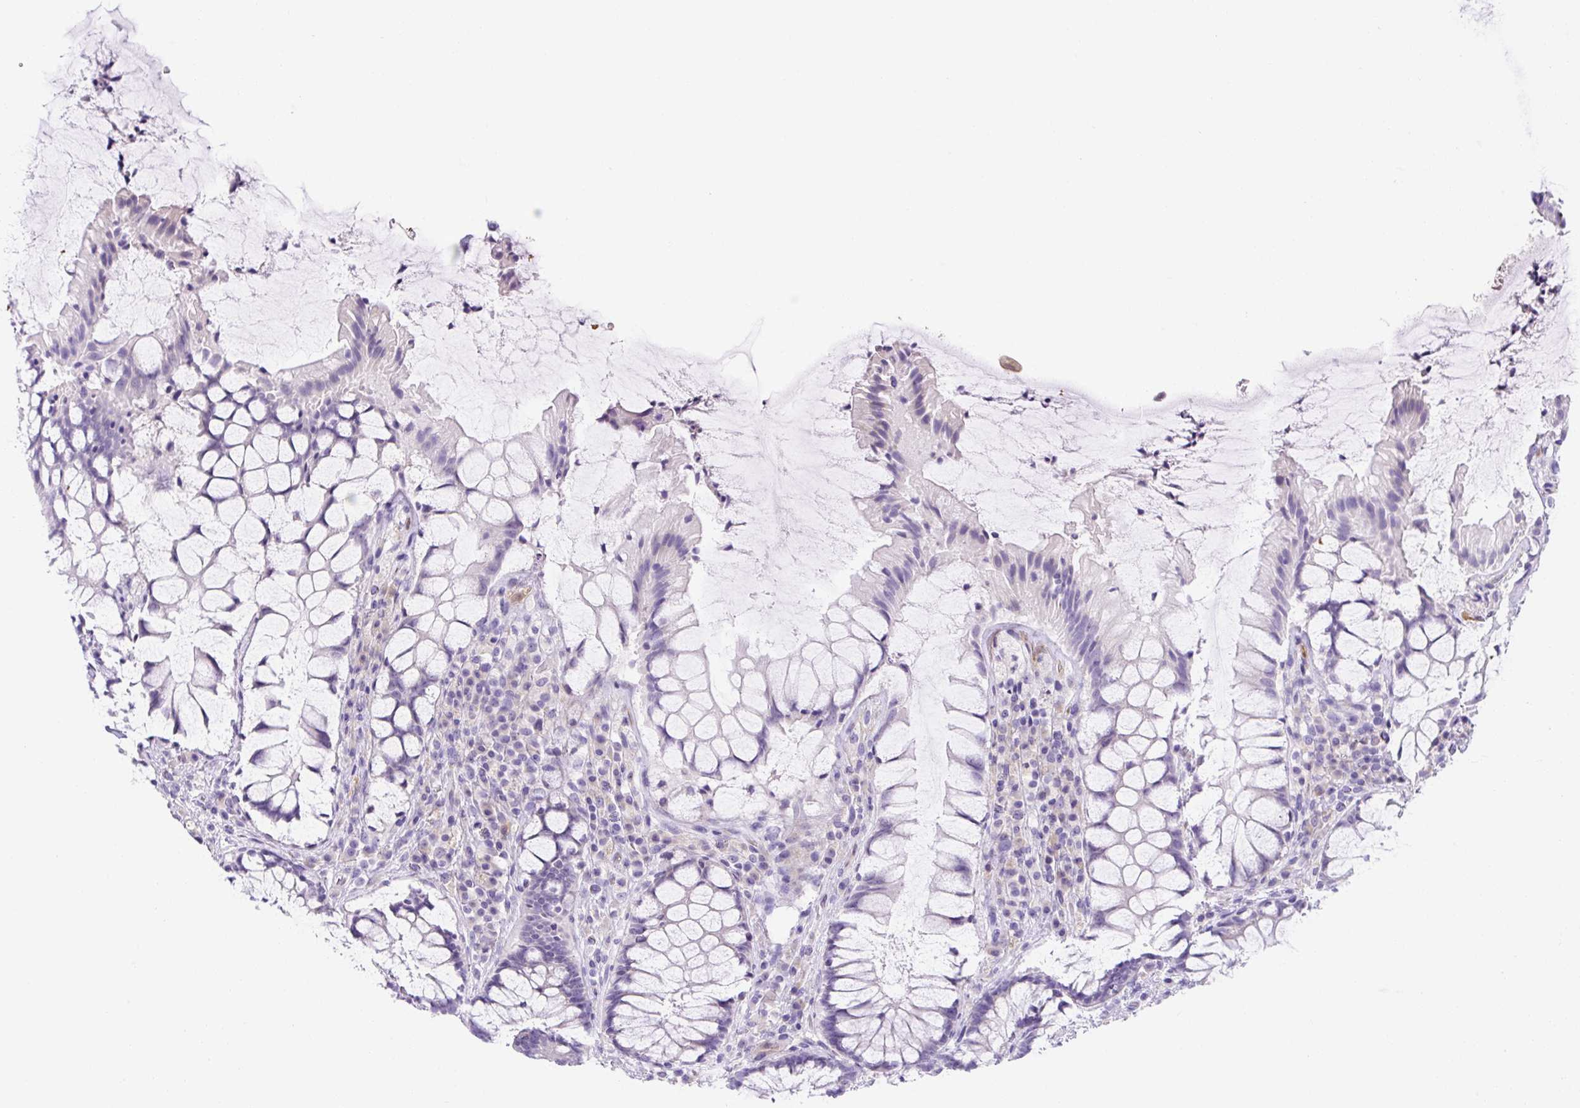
{"staining": {"intensity": "negative", "quantity": "none", "location": "none"}, "tissue": "rectum", "cell_type": "Glandular cells", "image_type": "normal", "snomed": [{"axis": "morphology", "description": "Normal tissue, NOS"}, {"axis": "topography", "description": "Rectum"}], "caption": "DAB (3,3'-diaminobenzidine) immunohistochemical staining of unremarkable rectum exhibits no significant positivity in glandular cells. (Brightfield microscopy of DAB (3,3'-diaminobenzidine) immunohistochemistry (IHC) at high magnification).", "gene": "ASB4", "patient": {"sex": "female", "age": 58}}